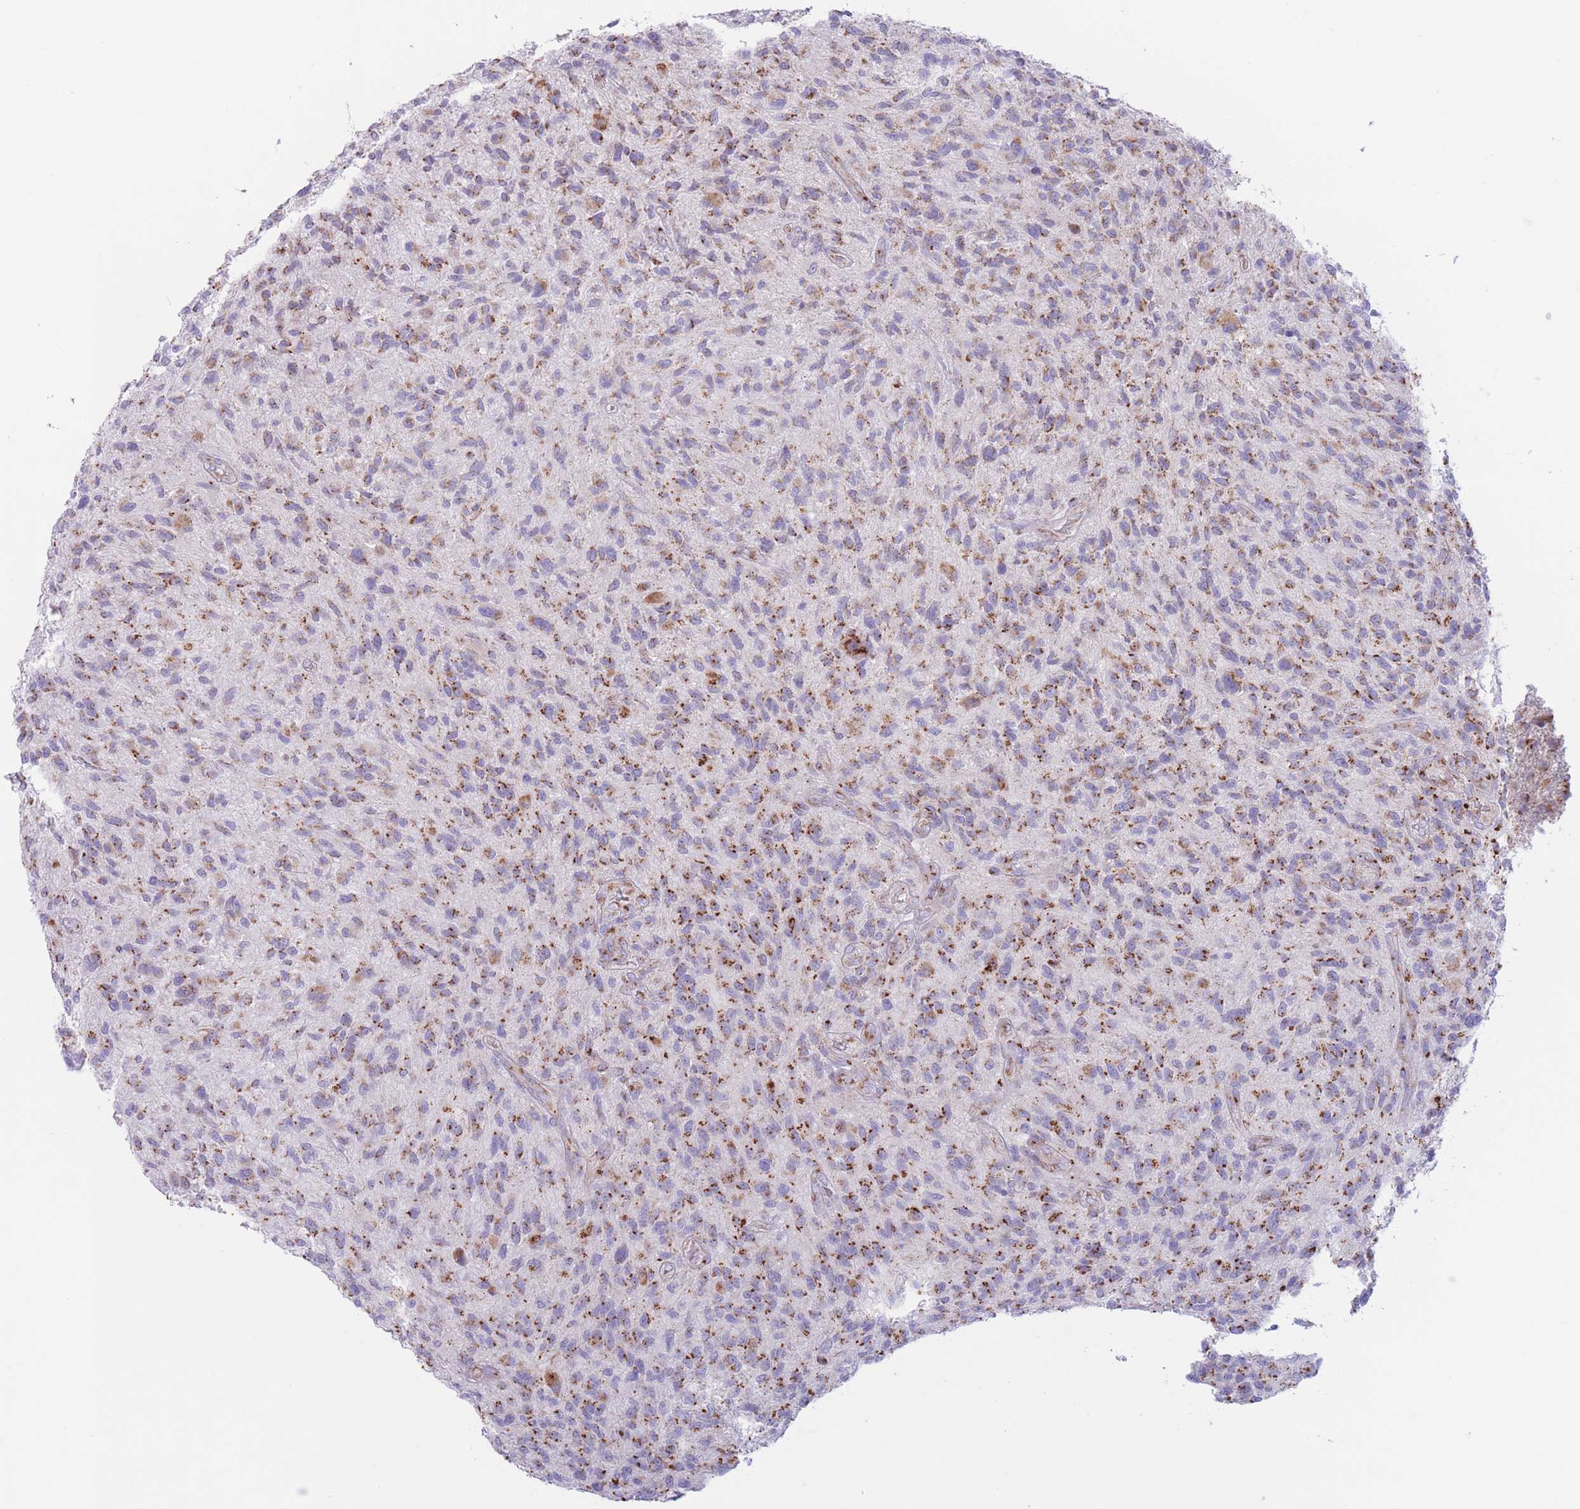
{"staining": {"intensity": "strong", "quantity": "25%-75%", "location": "cytoplasmic/membranous"}, "tissue": "glioma", "cell_type": "Tumor cells", "image_type": "cancer", "snomed": [{"axis": "morphology", "description": "Glioma, malignant, High grade"}, {"axis": "topography", "description": "Brain"}], "caption": "Approximately 25%-75% of tumor cells in human glioma reveal strong cytoplasmic/membranous protein expression as visualized by brown immunohistochemical staining.", "gene": "MPND", "patient": {"sex": "male", "age": 47}}